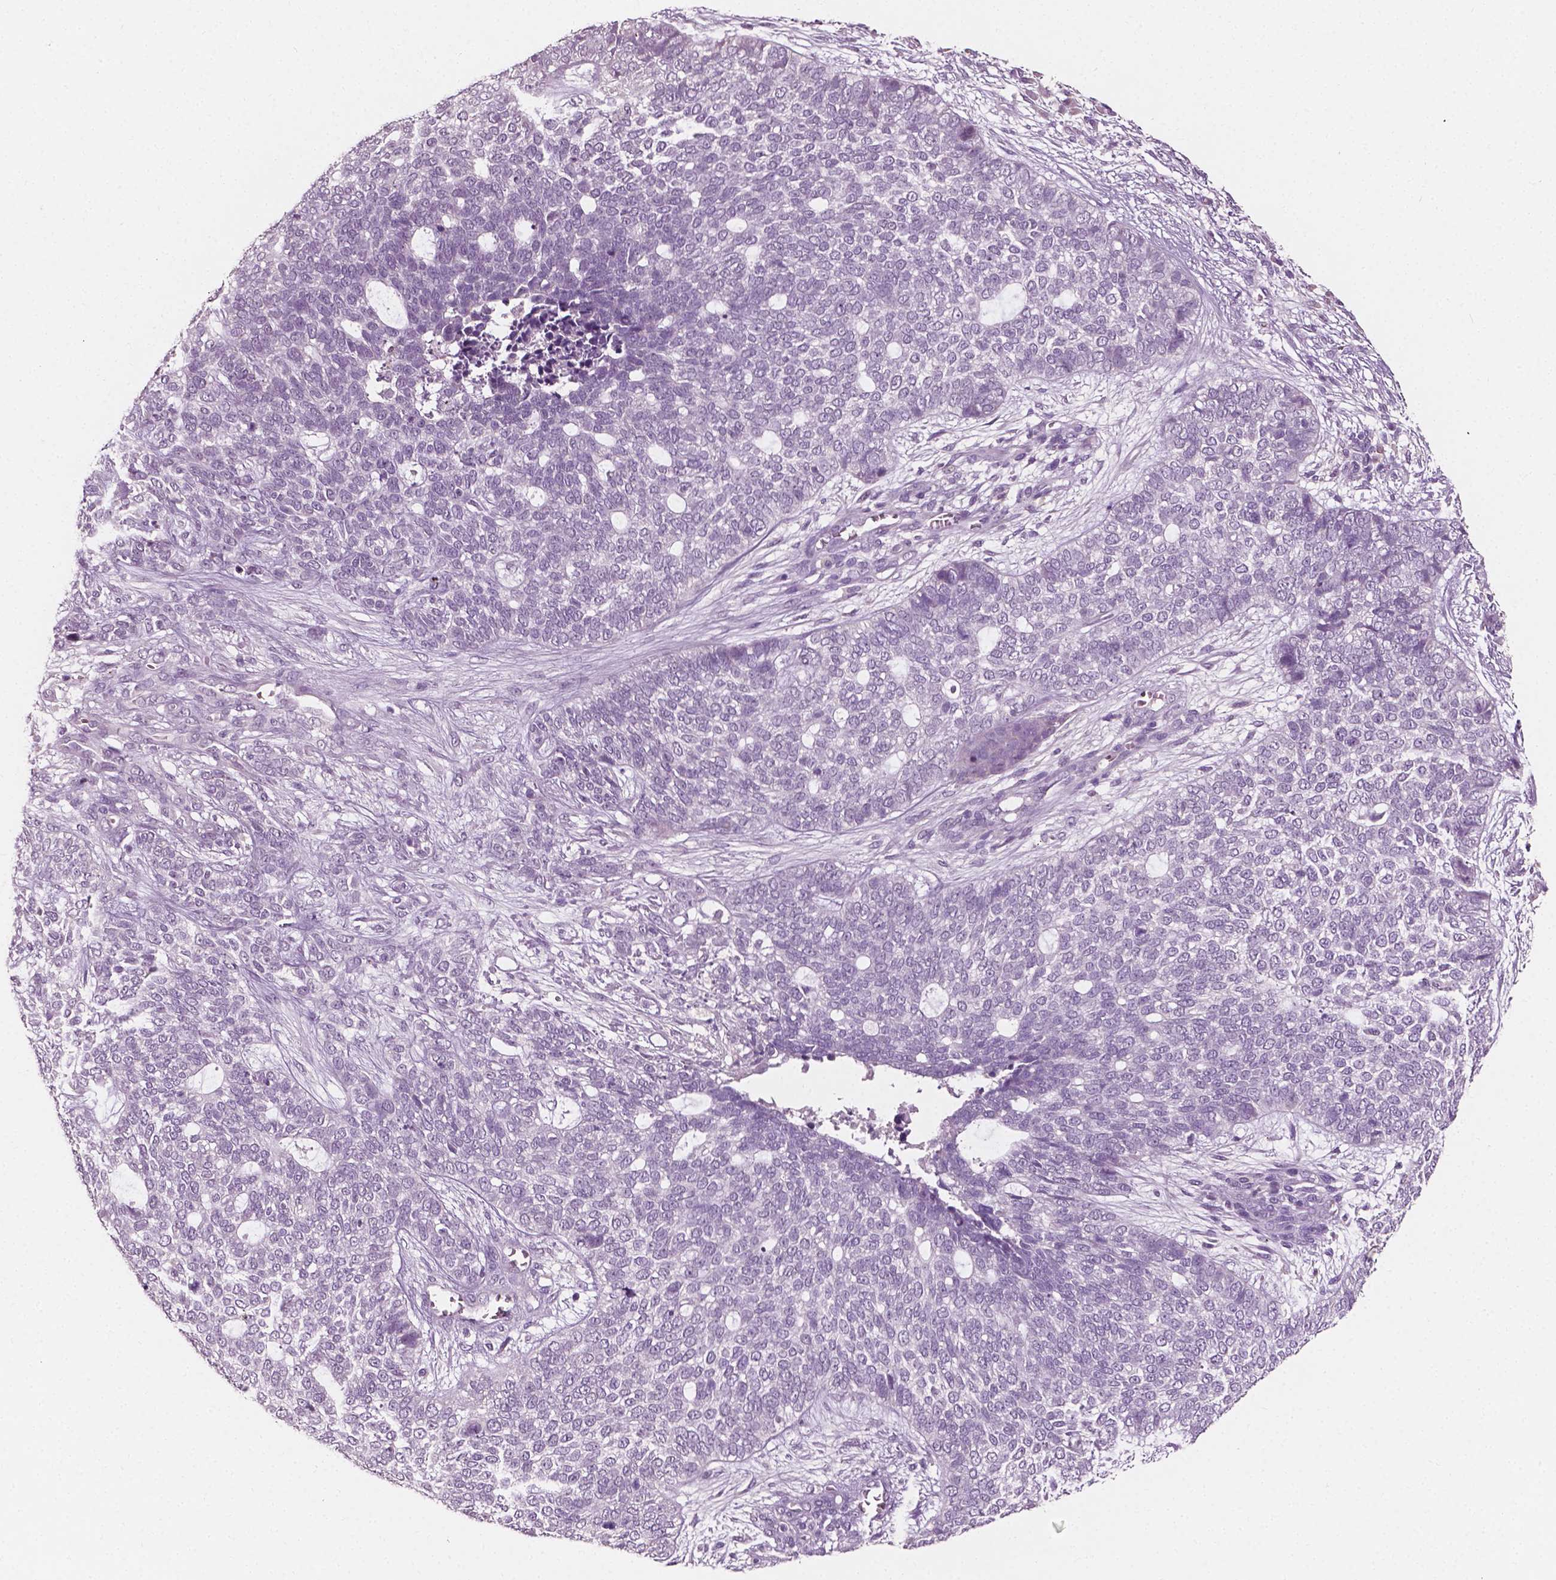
{"staining": {"intensity": "negative", "quantity": "none", "location": "none"}, "tissue": "skin cancer", "cell_type": "Tumor cells", "image_type": "cancer", "snomed": [{"axis": "morphology", "description": "Basal cell carcinoma"}, {"axis": "topography", "description": "Skin"}], "caption": "An immunohistochemistry (IHC) micrograph of skin cancer is shown. There is no staining in tumor cells of skin cancer.", "gene": "PLA2R1", "patient": {"sex": "female", "age": 69}}